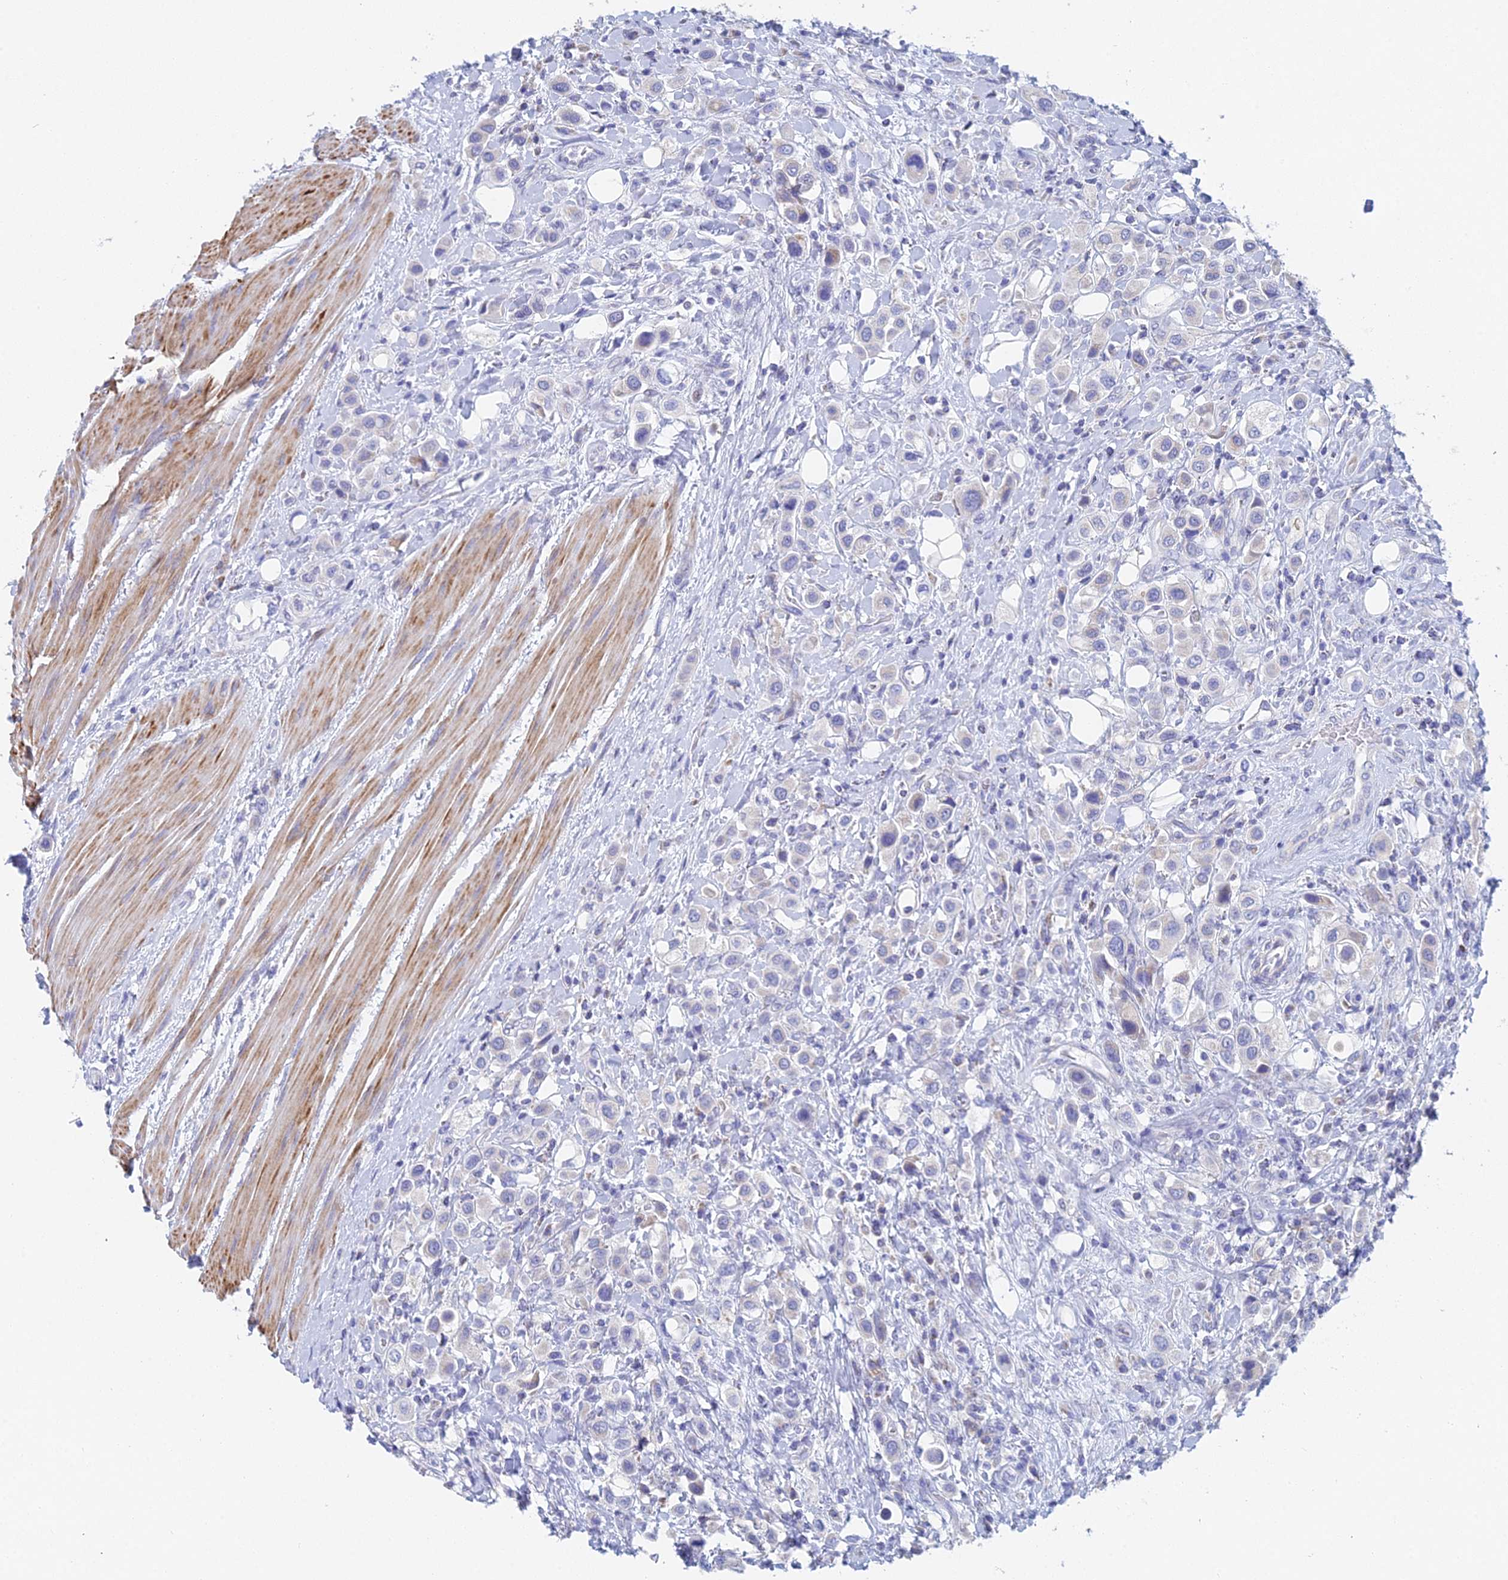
{"staining": {"intensity": "negative", "quantity": "none", "location": "none"}, "tissue": "urothelial cancer", "cell_type": "Tumor cells", "image_type": "cancer", "snomed": [{"axis": "morphology", "description": "Urothelial carcinoma, High grade"}, {"axis": "topography", "description": "Urinary bladder"}], "caption": "The photomicrograph shows no staining of tumor cells in urothelial carcinoma (high-grade).", "gene": "ACSM1", "patient": {"sex": "male", "age": 50}}